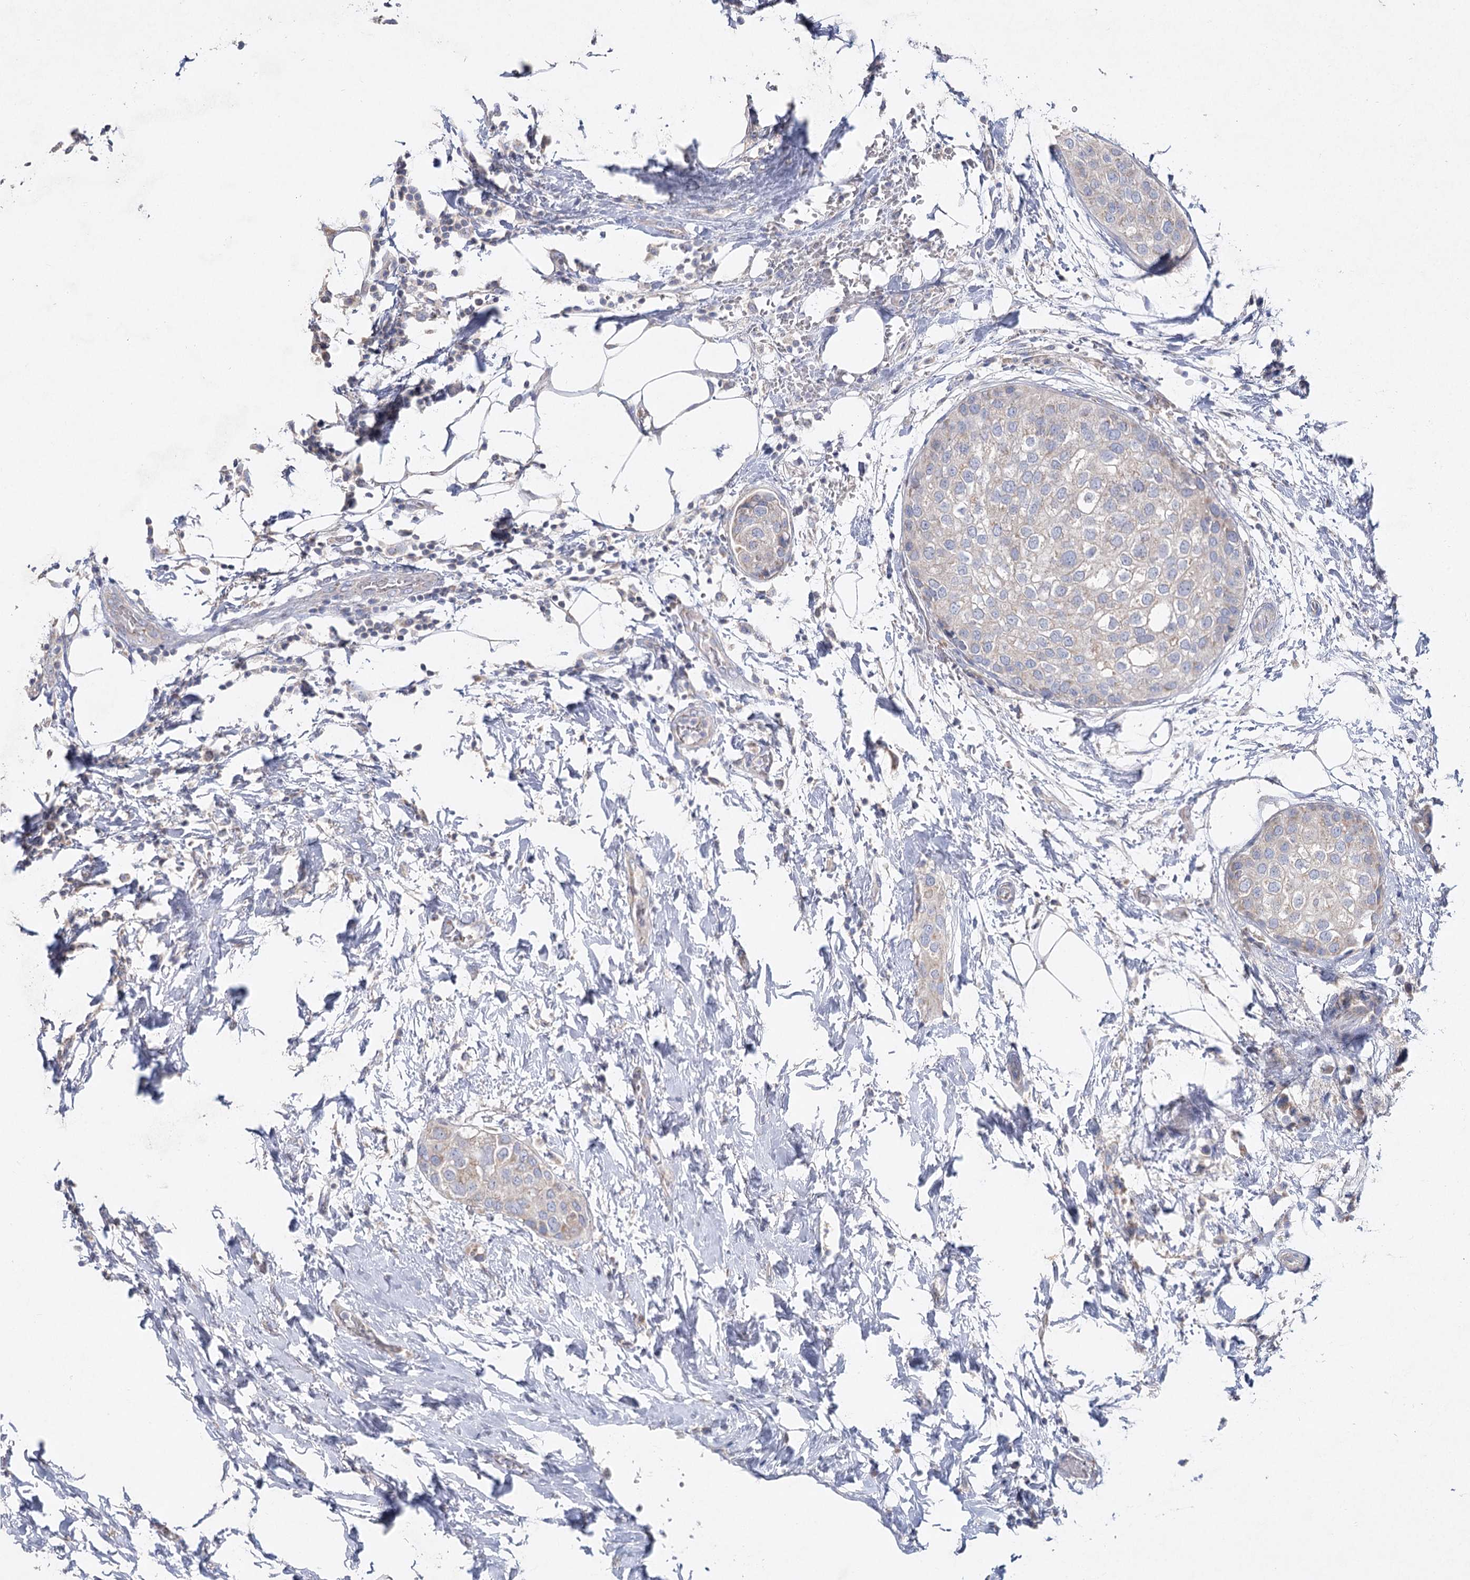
{"staining": {"intensity": "weak", "quantity": "<25%", "location": "cytoplasmic/membranous"}, "tissue": "urothelial cancer", "cell_type": "Tumor cells", "image_type": "cancer", "snomed": [{"axis": "morphology", "description": "Urothelial carcinoma, High grade"}, {"axis": "topography", "description": "Urinary bladder"}], "caption": "Immunohistochemistry (IHC) image of human high-grade urothelial carcinoma stained for a protein (brown), which shows no expression in tumor cells.", "gene": "TMEM187", "patient": {"sex": "male", "age": 64}}